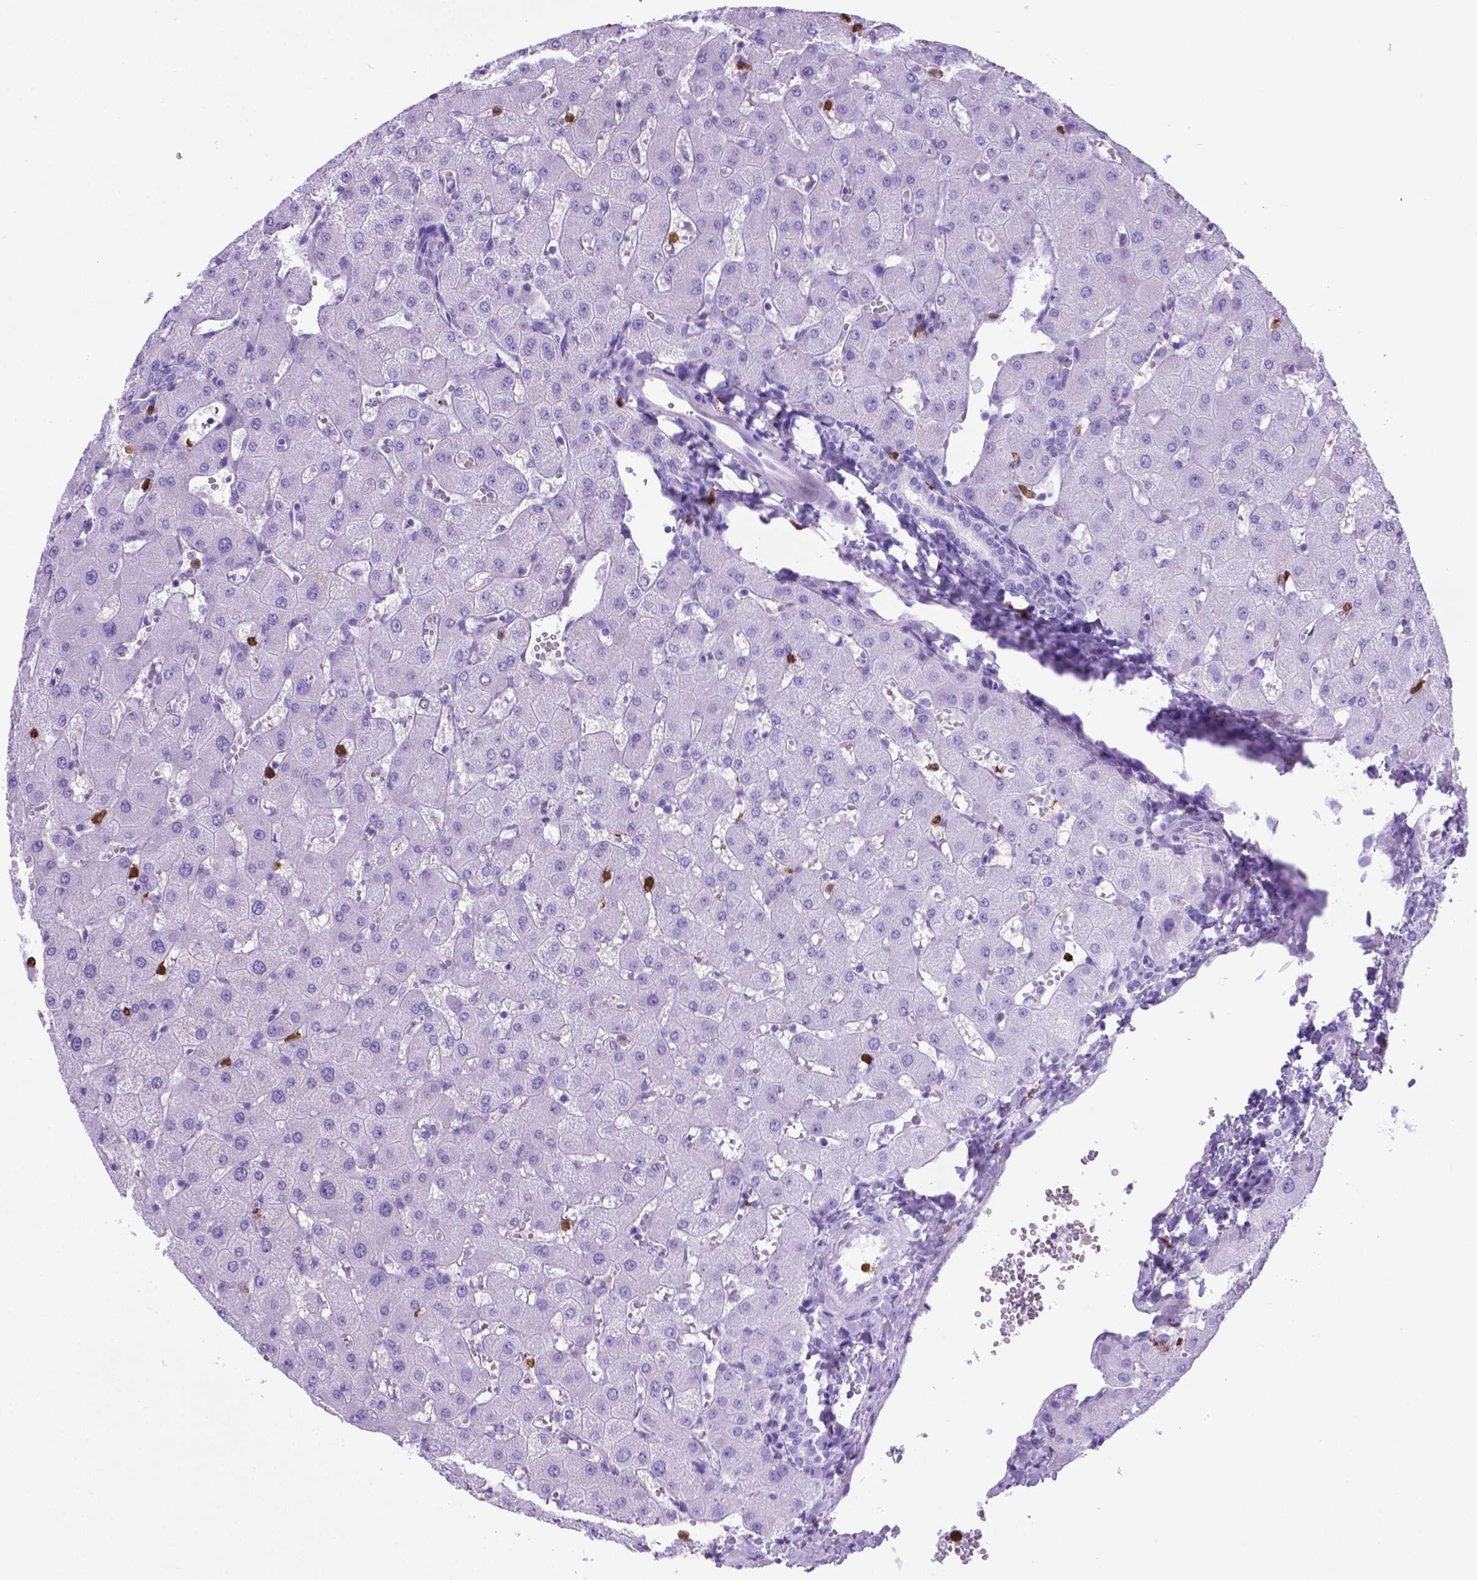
{"staining": {"intensity": "negative", "quantity": "none", "location": "none"}, "tissue": "liver", "cell_type": "Cholangiocytes", "image_type": "normal", "snomed": [{"axis": "morphology", "description": "Normal tissue, NOS"}, {"axis": "topography", "description": "Liver"}], "caption": "The image exhibits no staining of cholangiocytes in normal liver.", "gene": "LZTR1", "patient": {"sex": "female", "age": 63}}